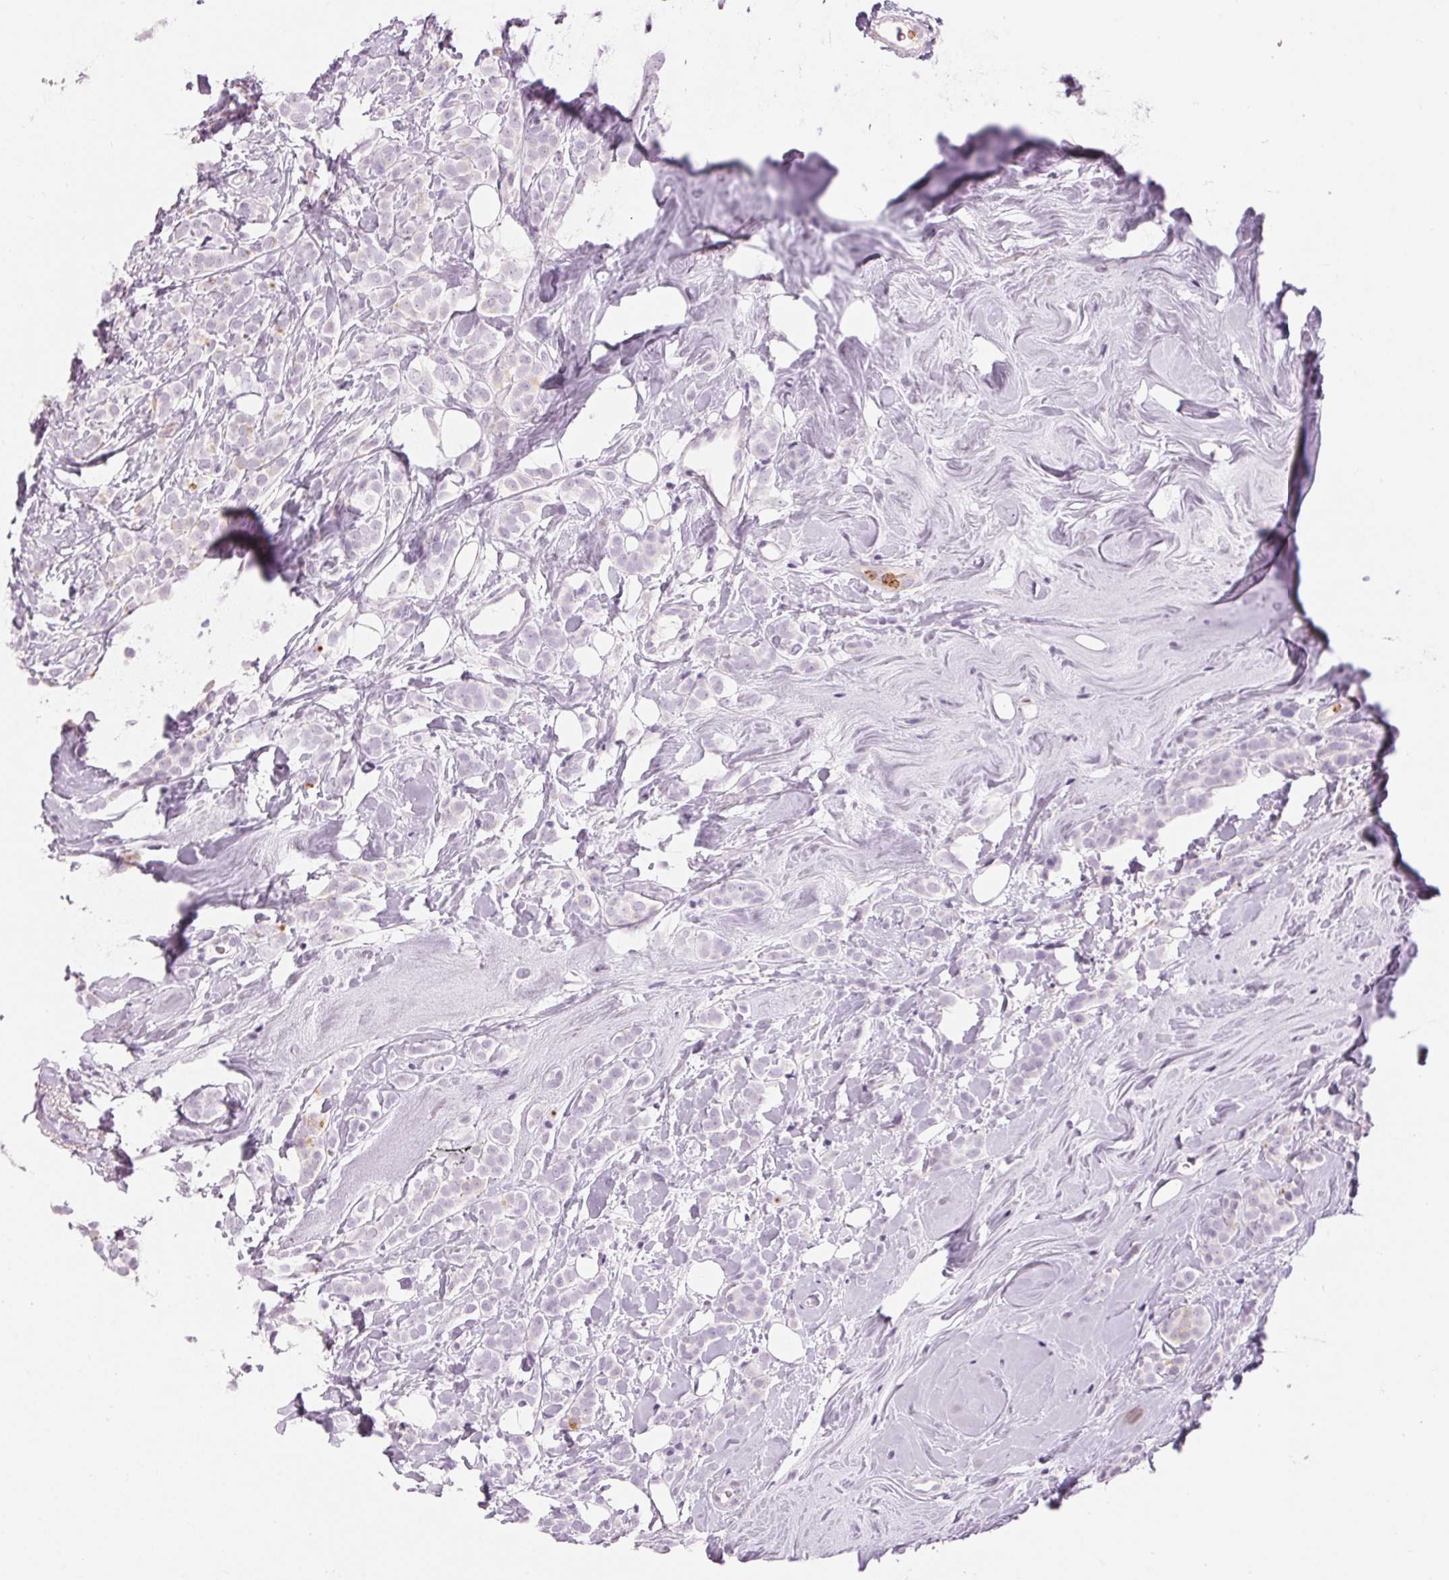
{"staining": {"intensity": "negative", "quantity": "none", "location": "none"}, "tissue": "breast cancer", "cell_type": "Tumor cells", "image_type": "cancer", "snomed": [{"axis": "morphology", "description": "Lobular carcinoma"}, {"axis": "topography", "description": "Breast"}], "caption": "IHC micrograph of human breast cancer stained for a protein (brown), which demonstrates no positivity in tumor cells.", "gene": "KLK7", "patient": {"sex": "female", "age": 49}}